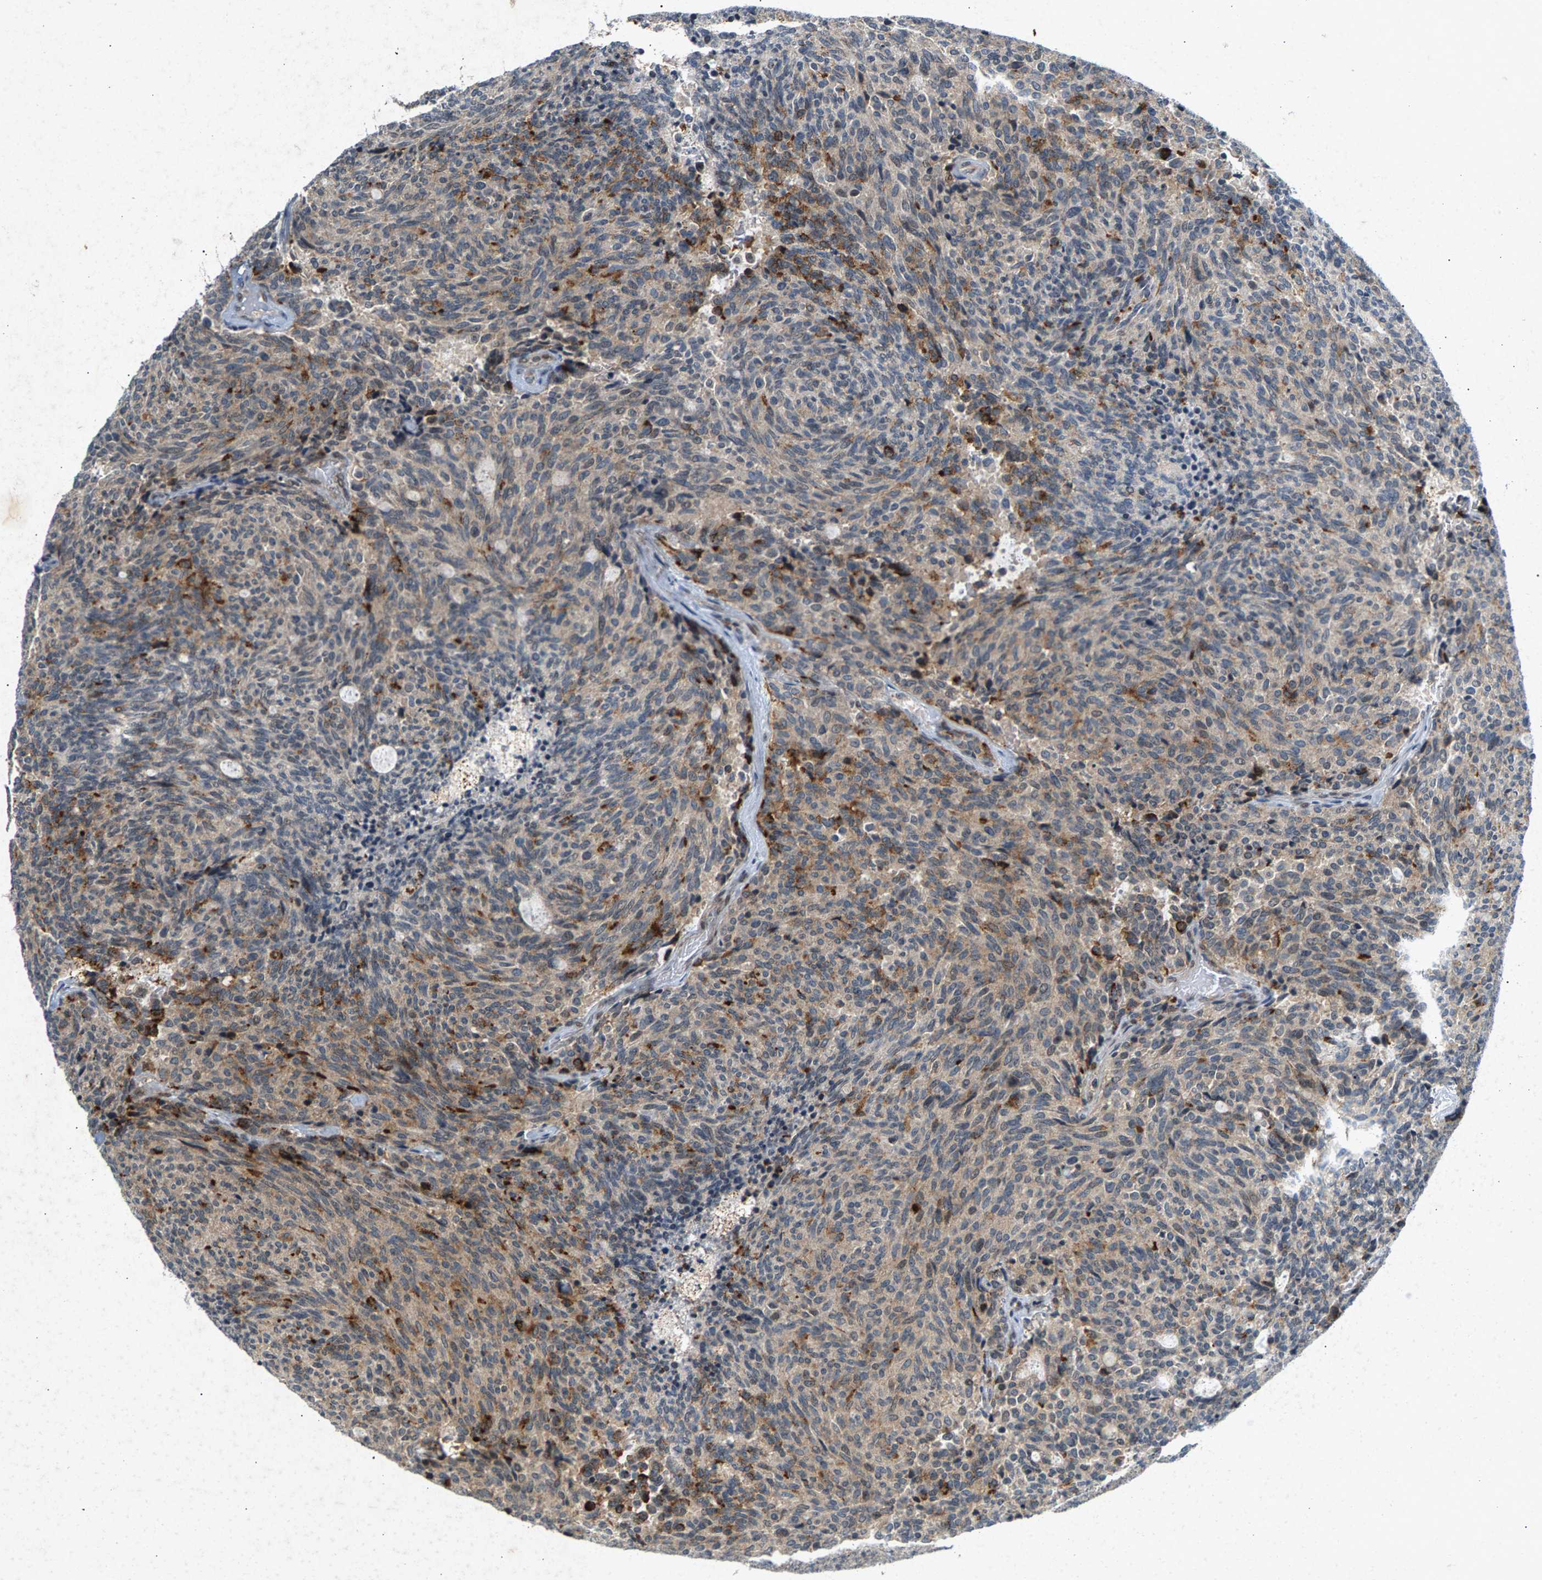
{"staining": {"intensity": "moderate", "quantity": "25%-75%", "location": "cytoplasmic/membranous"}, "tissue": "carcinoid", "cell_type": "Tumor cells", "image_type": "cancer", "snomed": [{"axis": "morphology", "description": "Carcinoid, malignant, NOS"}, {"axis": "topography", "description": "Pancreas"}], "caption": "Moderate cytoplasmic/membranous positivity is appreciated in approximately 25%-75% of tumor cells in carcinoid.", "gene": "ZPR1", "patient": {"sex": "female", "age": 54}}